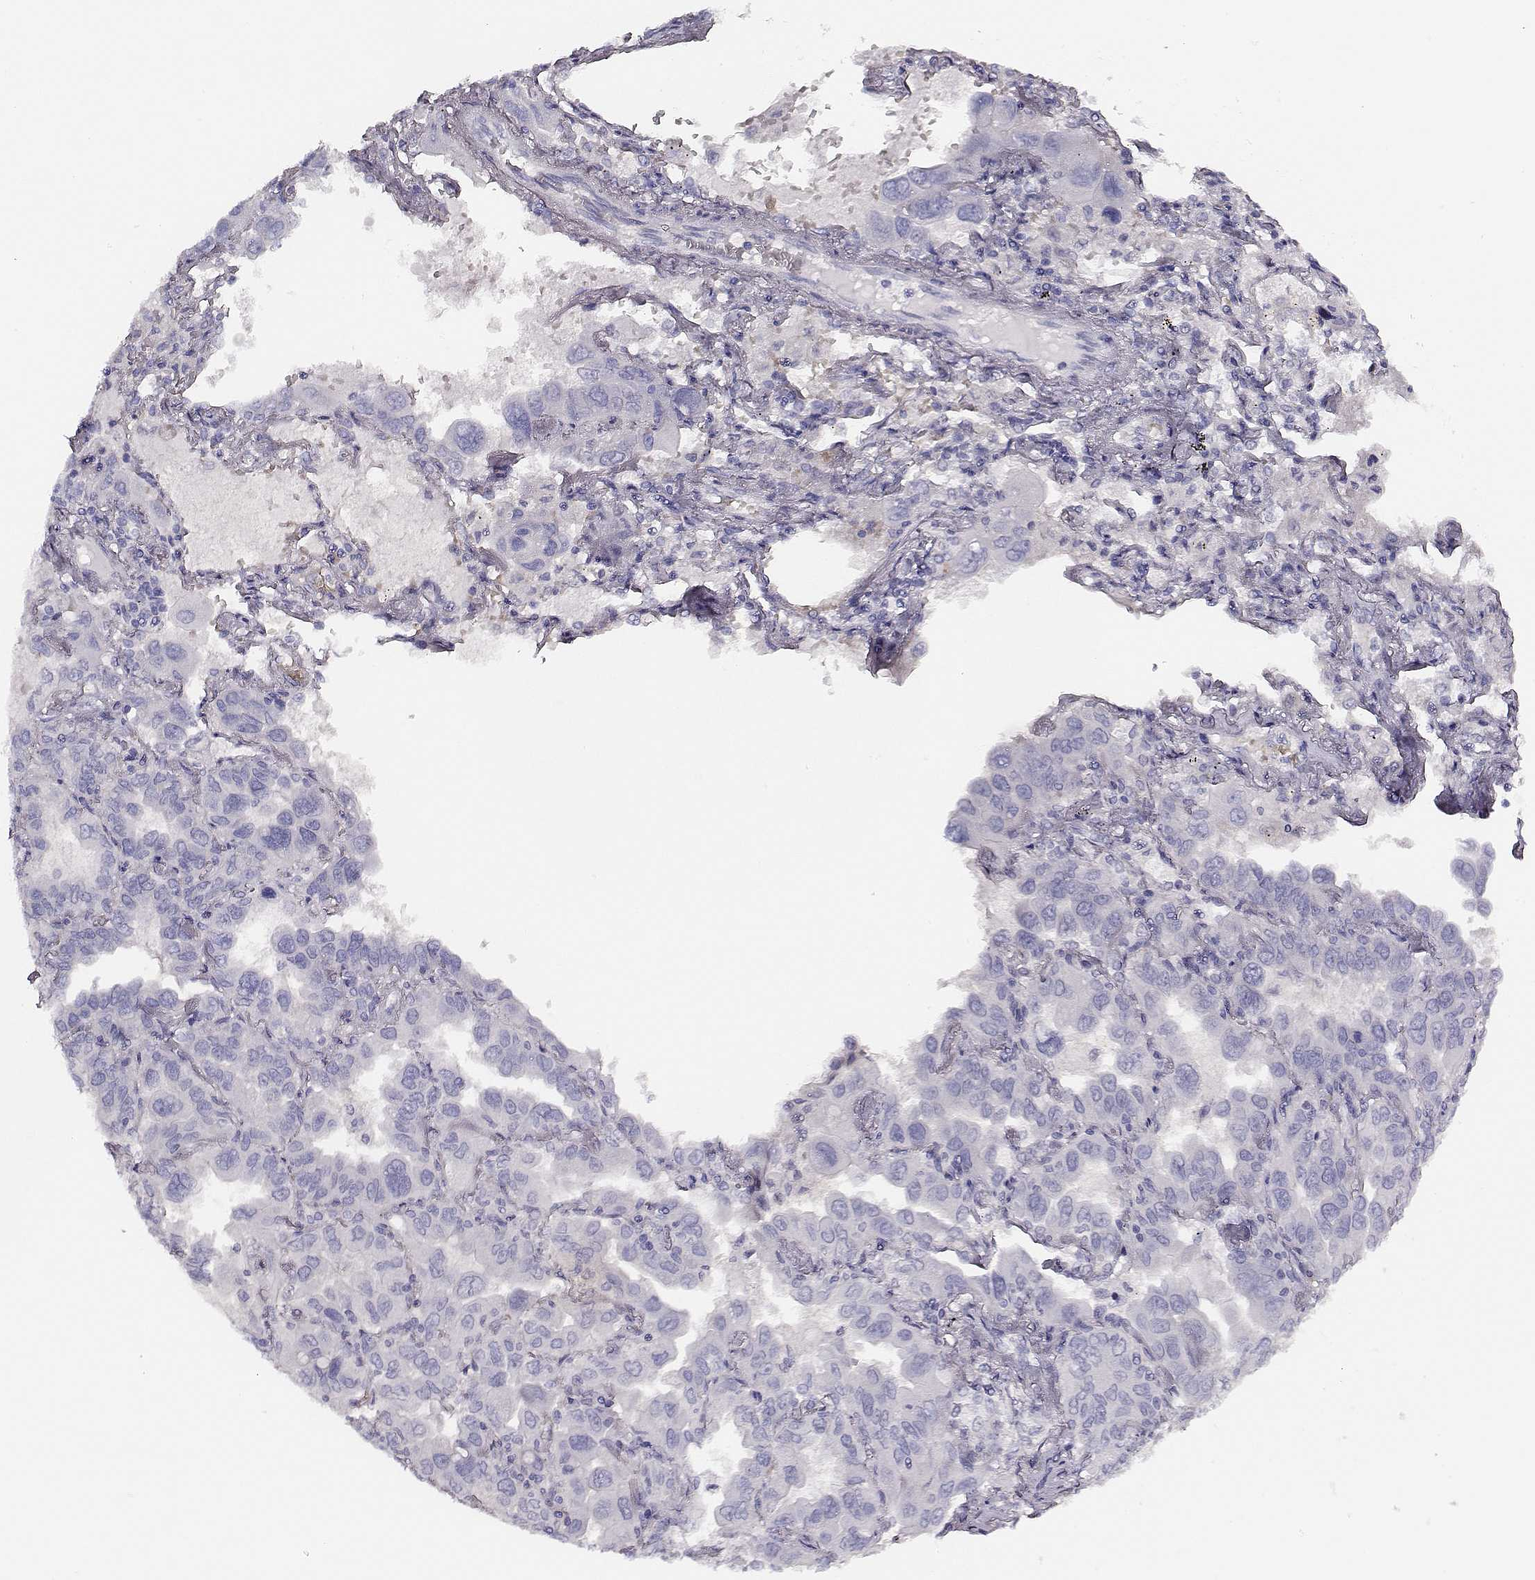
{"staining": {"intensity": "negative", "quantity": "none", "location": "none"}, "tissue": "lung cancer", "cell_type": "Tumor cells", "image_type": "cancer", "snomed": [{"axis": "morphology", "description": "Adenocarcinoma, NOS"}, {"axis": "topography", "description": "Lung"}], "caption": "Immunohistochemistry (IHC) image of neoplastic tissue: human lung cancer (adenocarcinoma) stained with DAB shows no significant protein positivity in tumor cells.", "gene": "AADAT", "patient": {"sex": "male", "age": 64}}